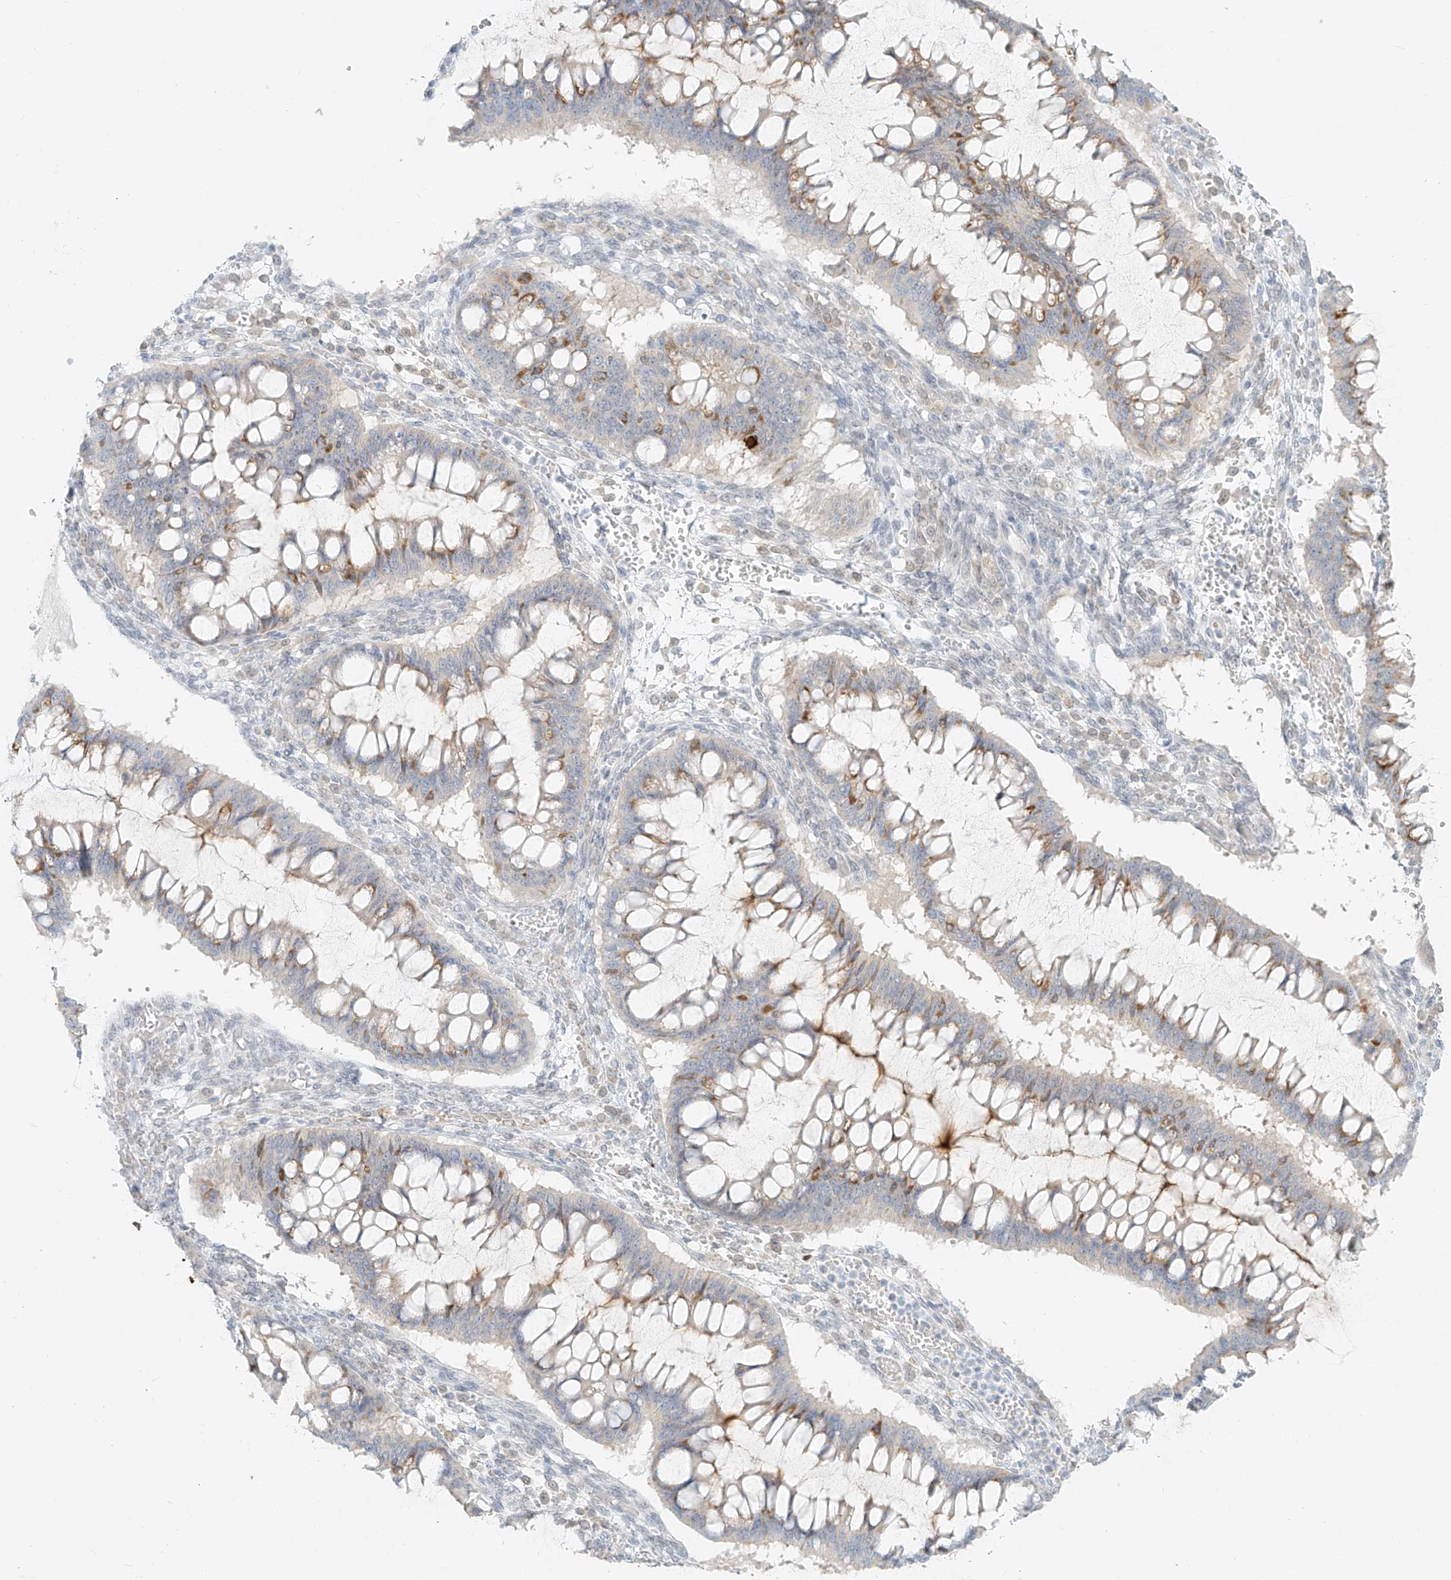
{"staining": {"intensity": "moderate", "quantity": "<25%", "location": "cytoplasmic/membranous"}, "tissue": "ovarian cancer", "cell_type": "Tumor cells", "image_type": "cancer", "snomed": [{"axis": "morphology", "description": "Cystadenocarcinoma, mucinous, NOS"}, {"axis": "topography", "description": "Ovary"}], "caption": "Moderate cytoplasmic/membranous expression for a protein is appreciated in approximately <25% of tumor cells of mucinous cystadenocarcinoma (ovarian) using IHC.", "gene": "OSBPL7", "patient": {"sex": "female", "age": 73}}